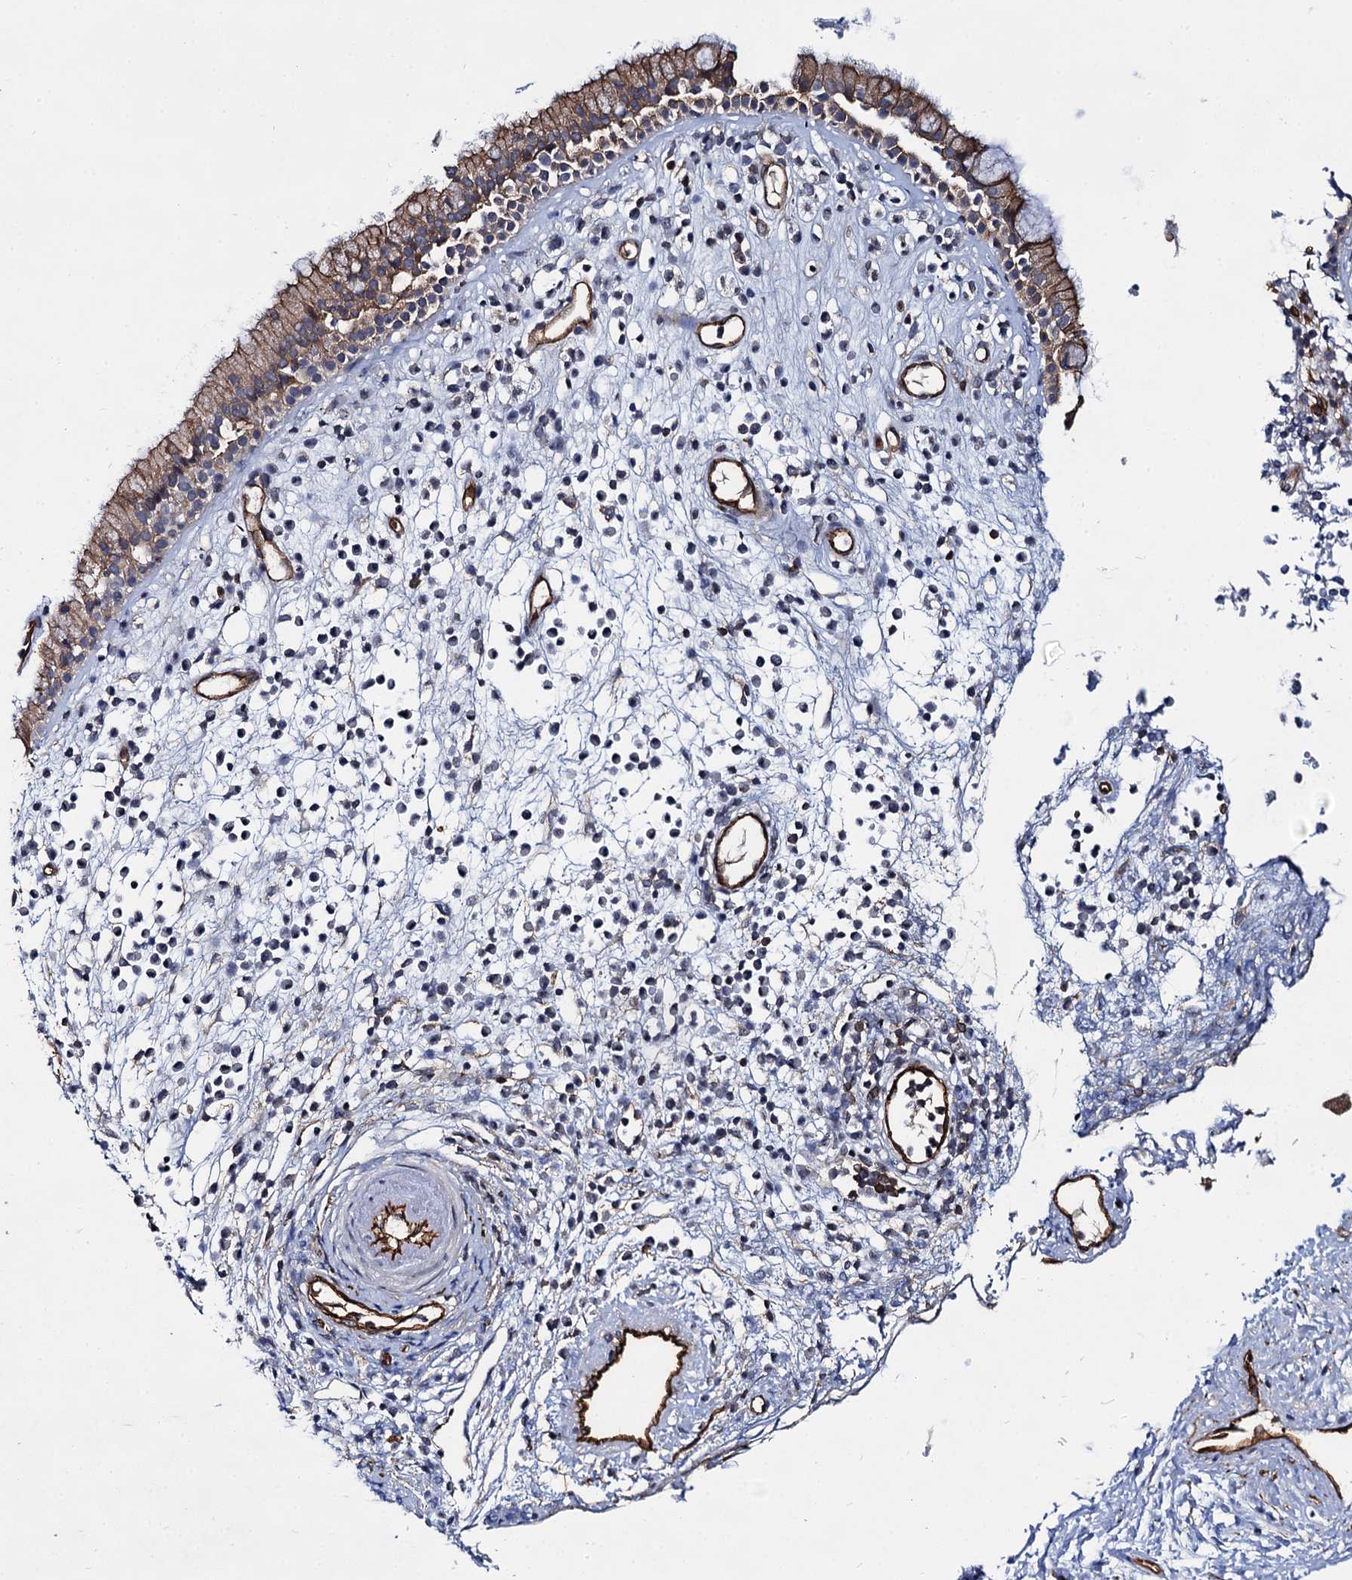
{"staining": {"intensity": "moderate", "quantity": ">75%", "location": "cytoplasmic/membranous"}, "tissue": "nasopharynx", "cell_type": "Respiratory epithelial cells", "image_type": "normal", "snomed": [{"axis": "morphology", "description": "Normal tissue, NOS"}, {"axis": "morphology", "description": "Inflammation, NOS"}, {"axis": "topography", "description": "Nasopharynx"}], "caption": "Respiratory epithelial cells exhibit medium levels of moderate cytoplasmic/membranous positivity in about >75% of cells in unremarkable nasopharynx.", "gene": "ABLIM1", "patient": {"sex": "male", "age": 29}}